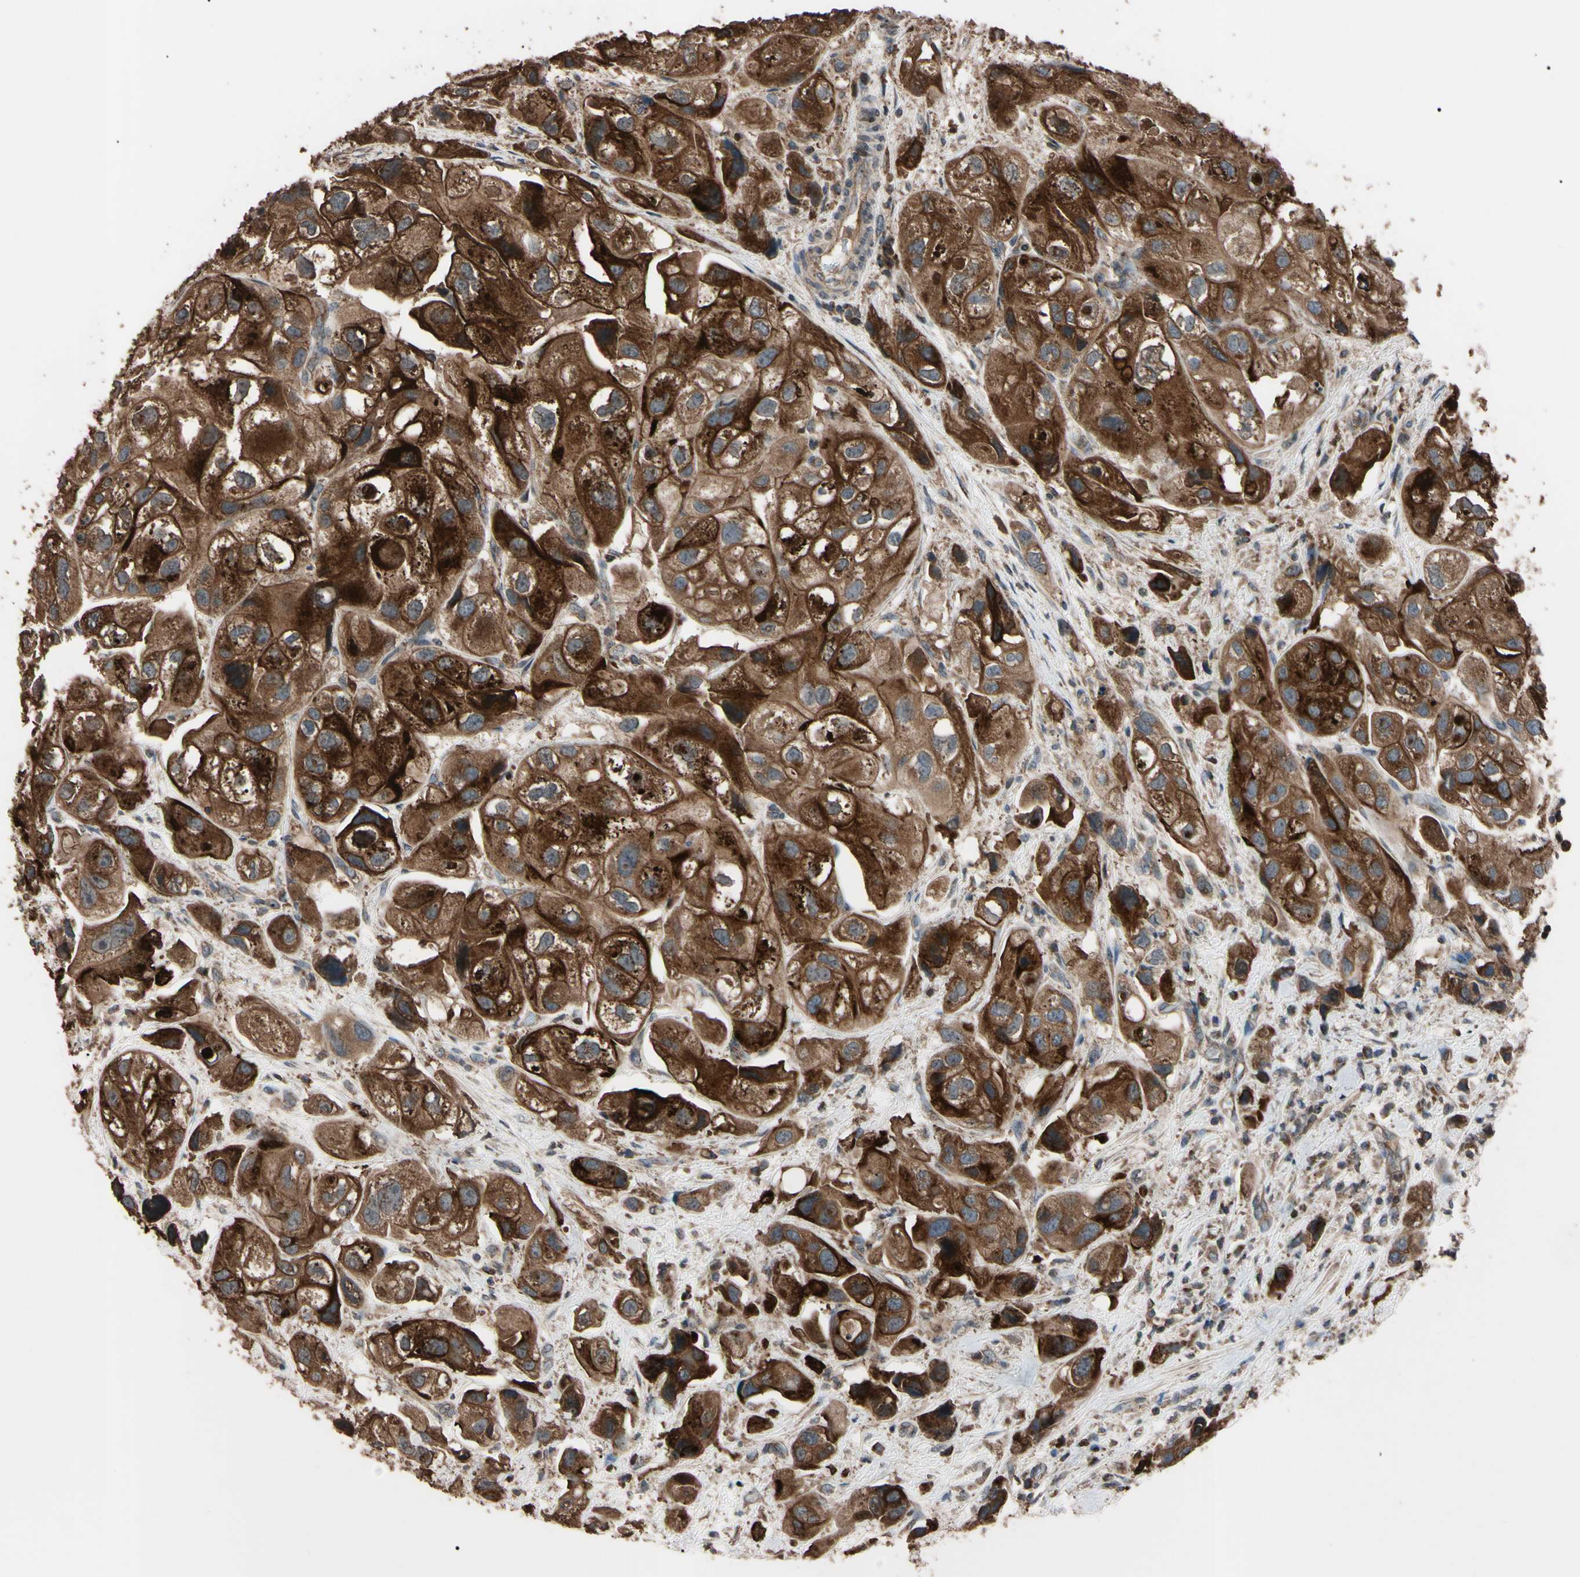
{"staining": {"intensity": "strong", "quantity": "<25%", "location": "cytoplasmic/membranous"}, "tissue": "urothelial cancer", "cell_type": "Tumor cells", "image_type": "cancer", "snomed": [{"axis": "morphology", "description": "Urothelial carcinoma, High grade"}, {"axis": "topography", "description": "Urinary bladder"}], "caption": "The image reveals staining of high-grade urothelial carcinoma, revealing strong cytoplasmic/membranous protein positivity (brown color) within tumor cells. (DAB IHC, brown staining for protein, blue staining for nuclei).", "gene": "TNFRSF1A", "patient": {"sex": "female", "age": 64}}